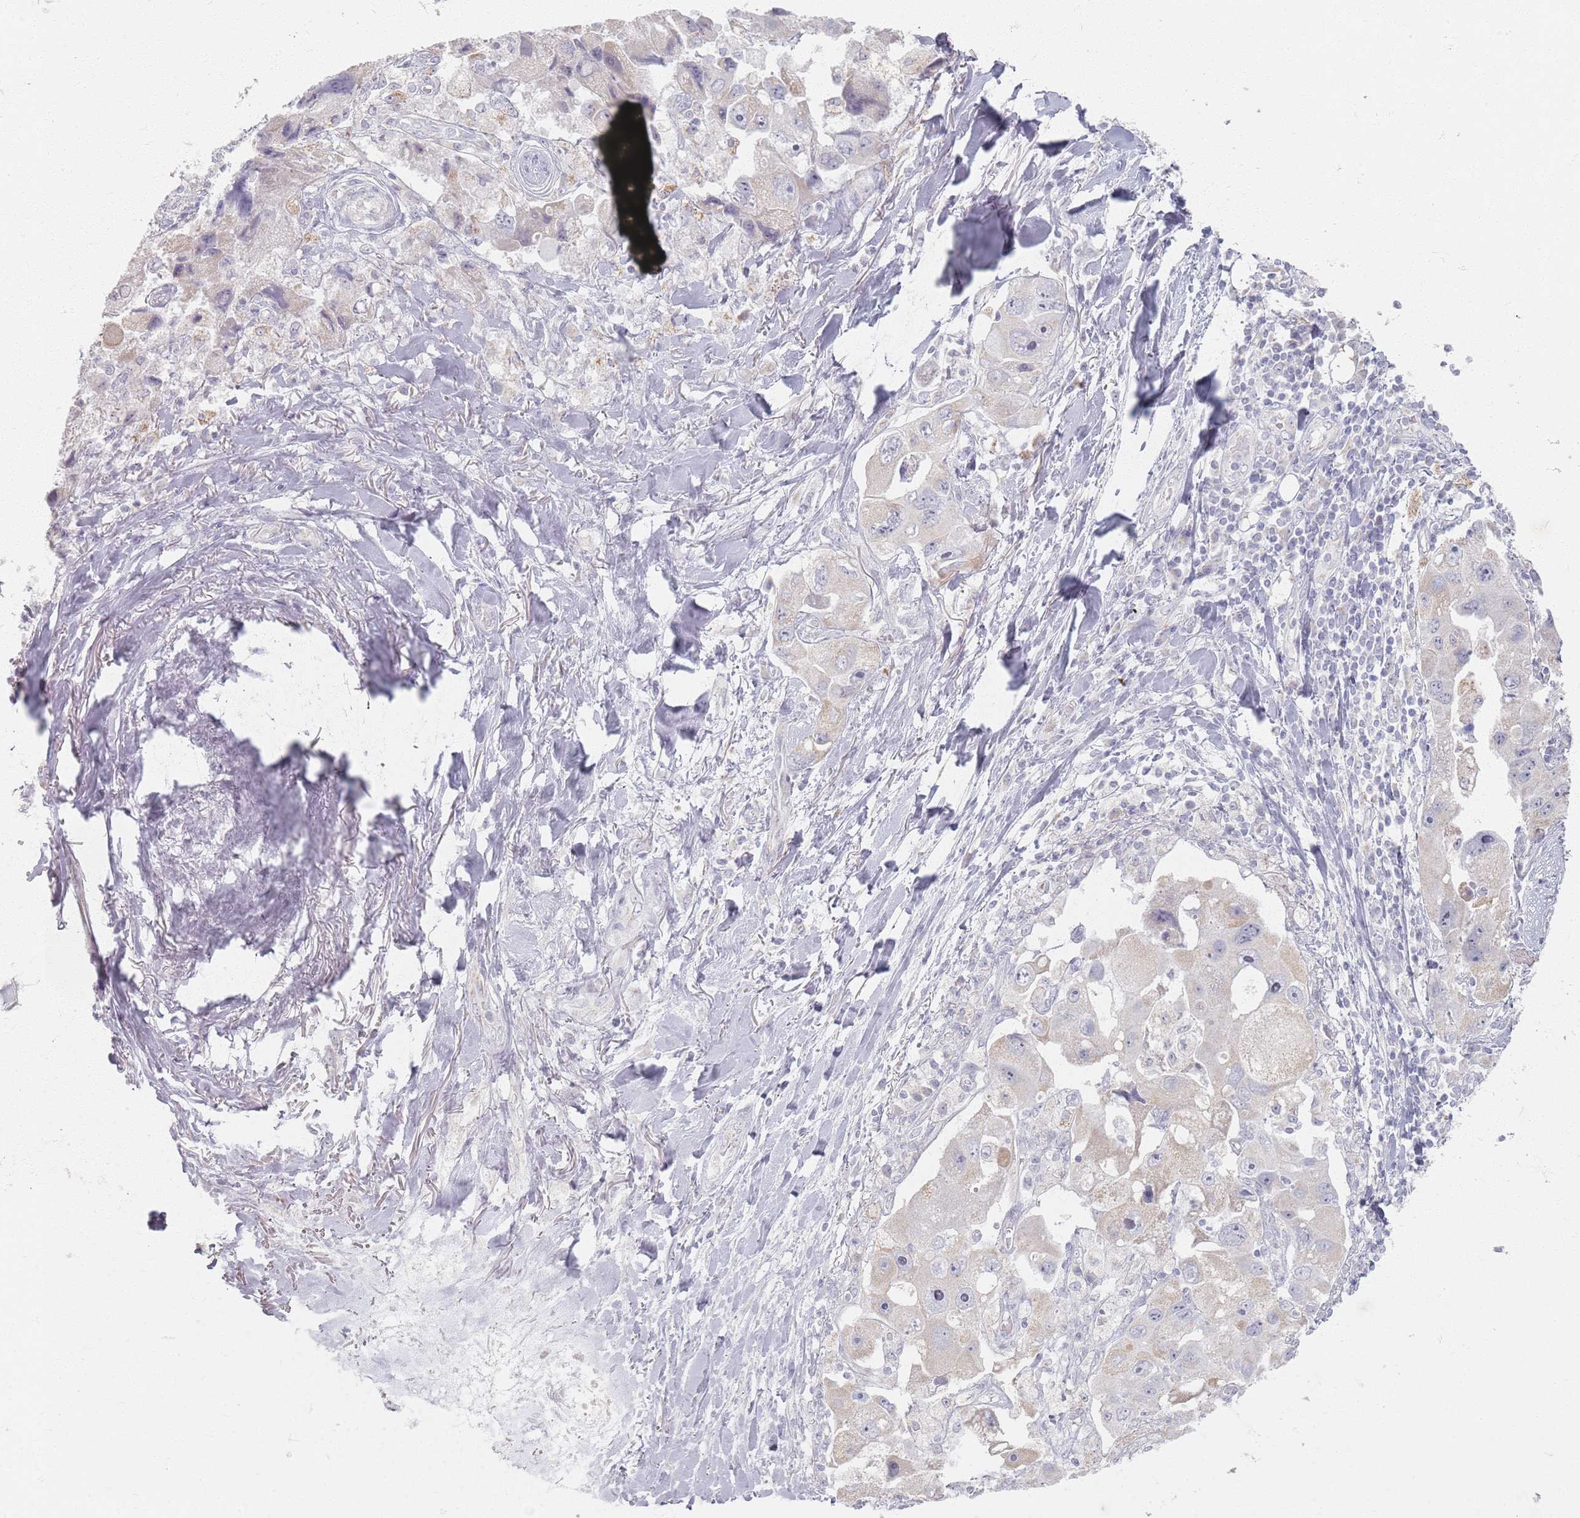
{"staining": {"intensity": "negative", "quantity": "none", "location": "none"}, "tissue": "lung cancer", "cell_type": "Tumor cells", "image_type": "cancer", "snomed": [{"axis": "morphology", "description": "Adenocarcinoma, NOS"}, {"axis": "topography", "description": "Lung"}], "caption": "An image of lung adenocarcinoma stained for a protein demonstrates no brown staining in tumor cells. The staining is performed using DAB brown chromogen with nuclei counter-stained in using hematoxylin.", "gene": "PKD2L2", "patient": {"sex": "female", "age": 54}}